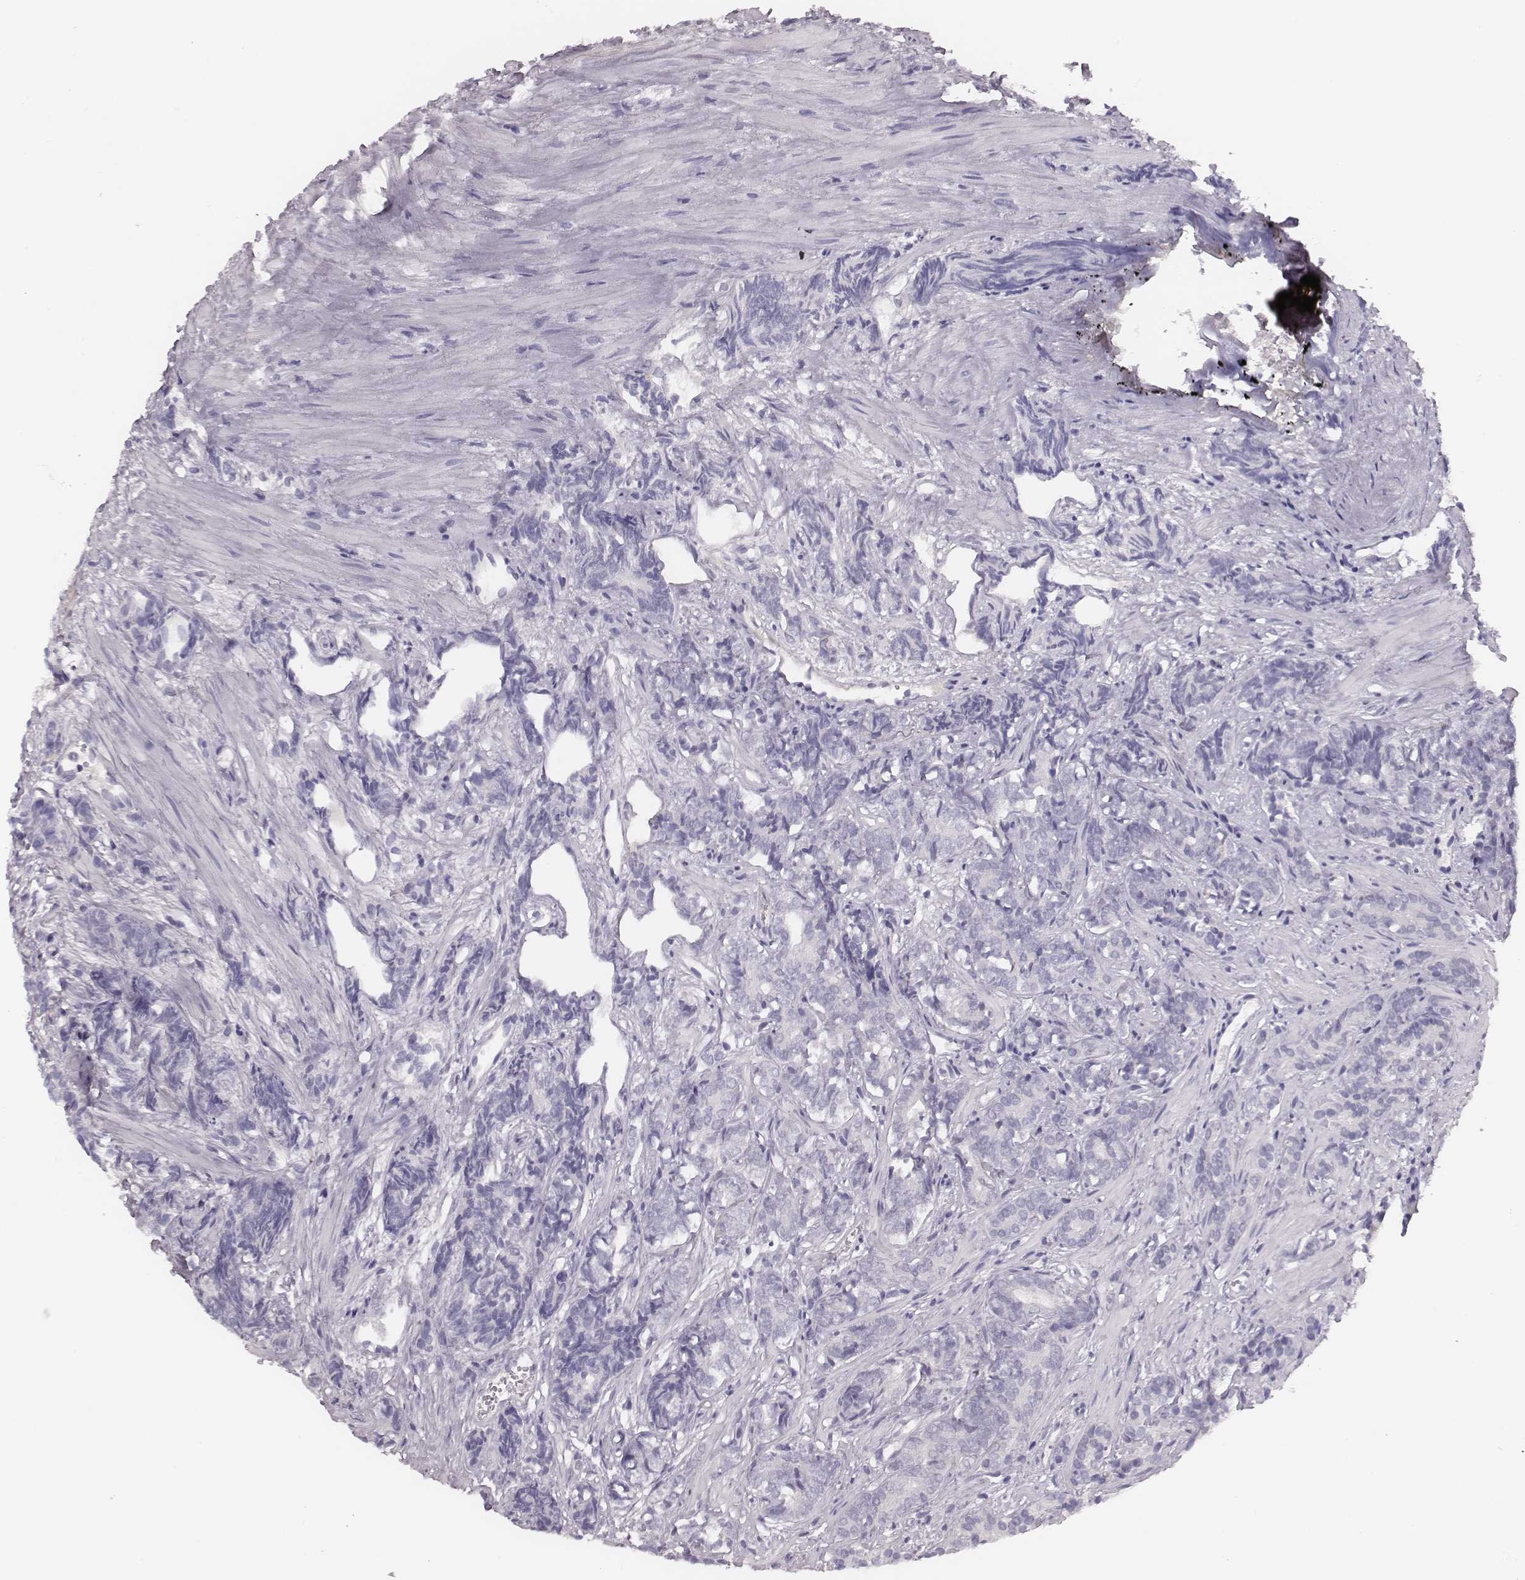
{"staining": {"intensity": "negative", "quantity": "none", "location": "none"}, "tissue": "prostate cancer", "cell_type": "Tumor cells", "image_type": "cancer", "snomed": [{"axis": "morphology", "description": "Adenocarcinoma, High grade"}, {"axis": "topography", "description": "Prostate"}], "caption": "High power microscopy histopathology image of an immunohistochemistry (IHC) image of prostate cancer (adenocarcinoma (high-grade)), revealing no significant positivity in tumor cells. (DAB (3,3'-diaminobenzidine) immunohistochemistry (IHC) with hematoxylin counter stain).", "gene": "ADGRF4", "patient": {"sex": "male", "age": 84}}